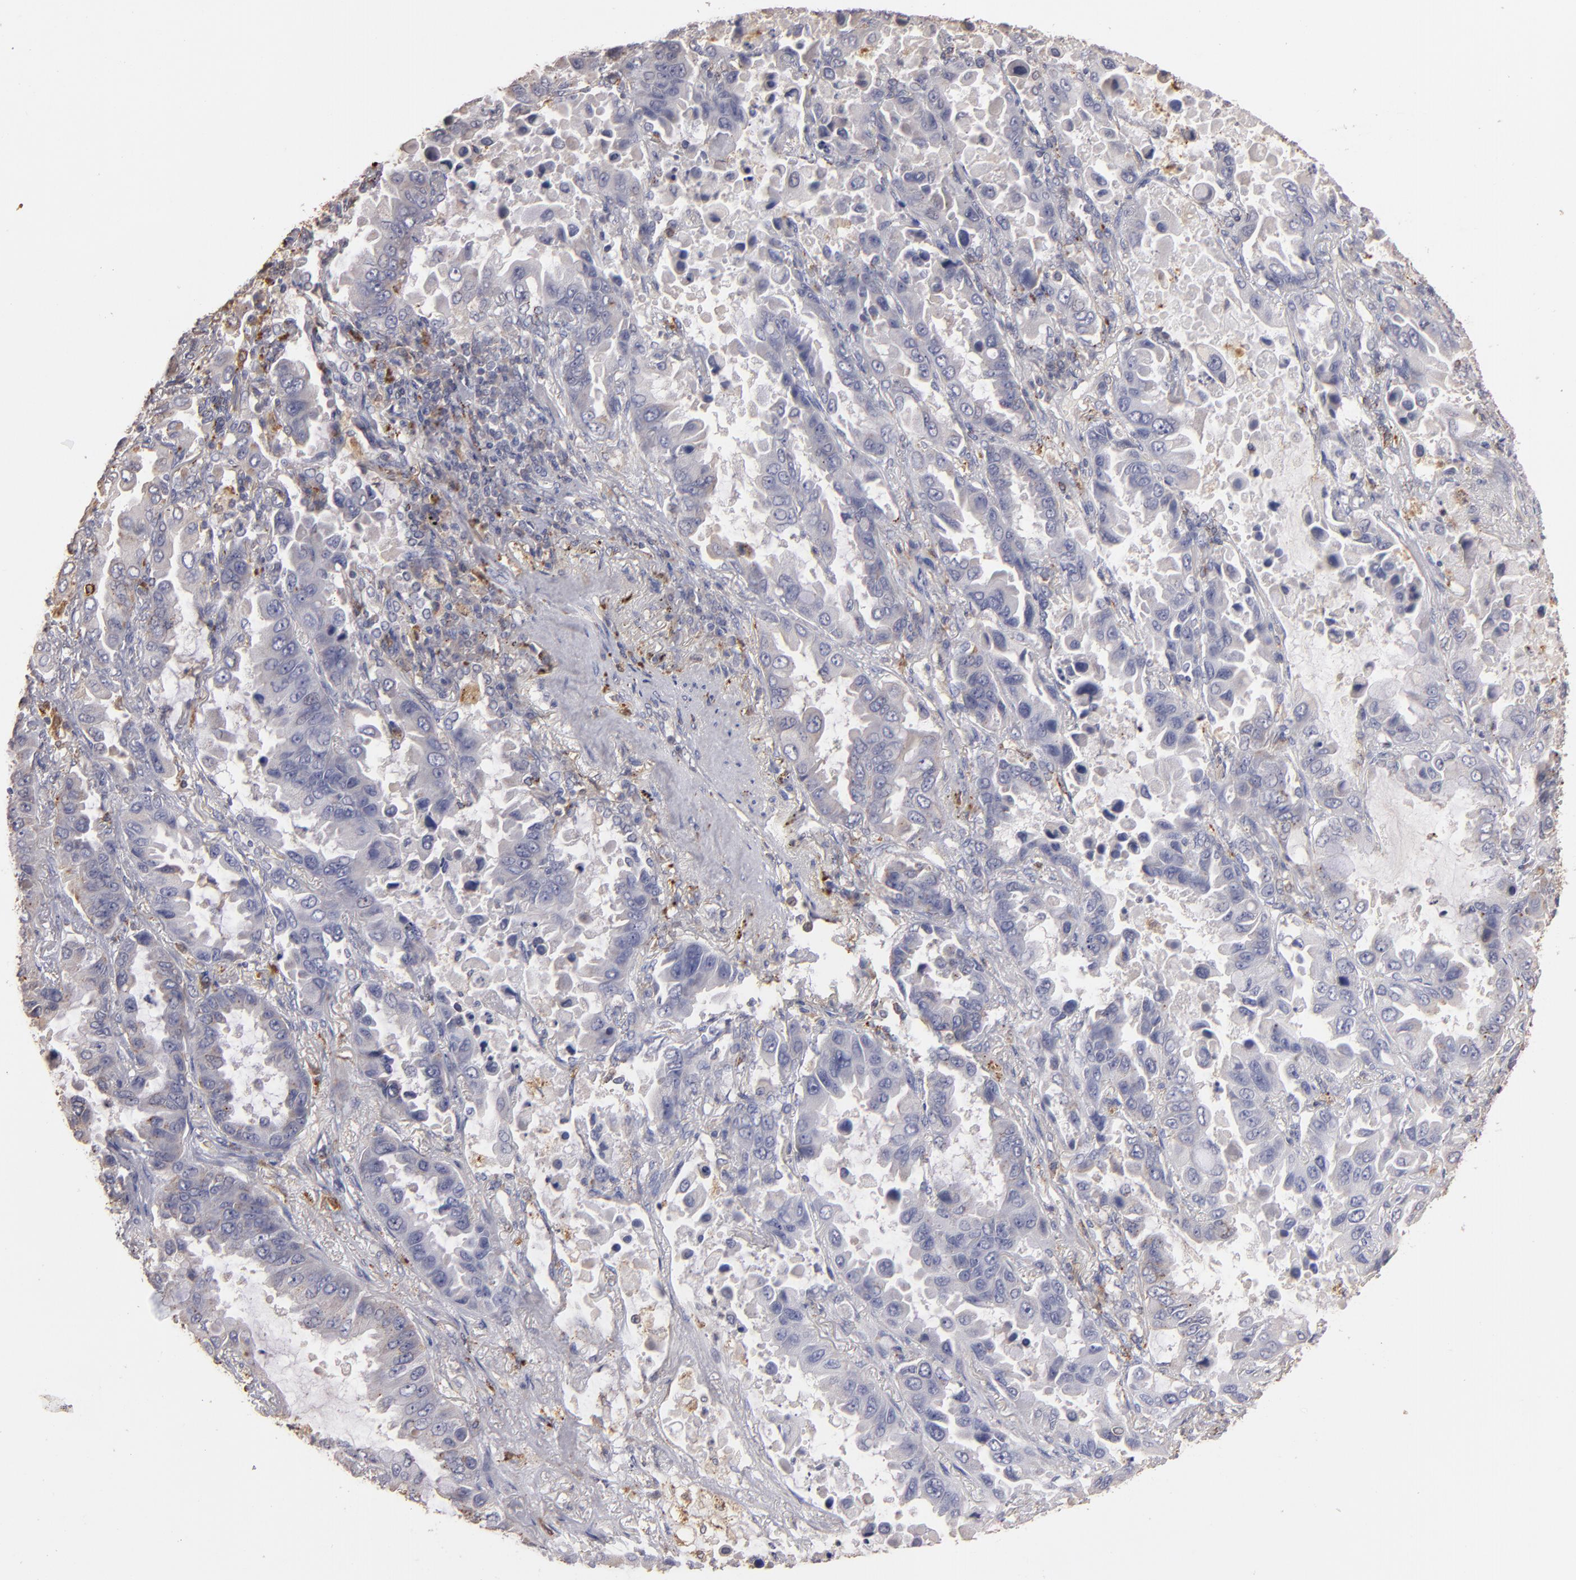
{"staining": {"intensity": "weak", "quantity": "<25%", "location": "cytoplasmic/membranous"}, "tissue": "lung cancer", "cell_type": "Tumor cells", "image_type": "cancer", "snomed": [{"axis": "morphology", "description": "Adenocarcinoma, NOS"}, {"axis": "topography", "description": "Lung"}], "caption": "The micrograph displays no staining of tumor cells in lung adenocarcinoma.", "gene": "TRAF1", "patient": {"sex": "male", "age": 64}}